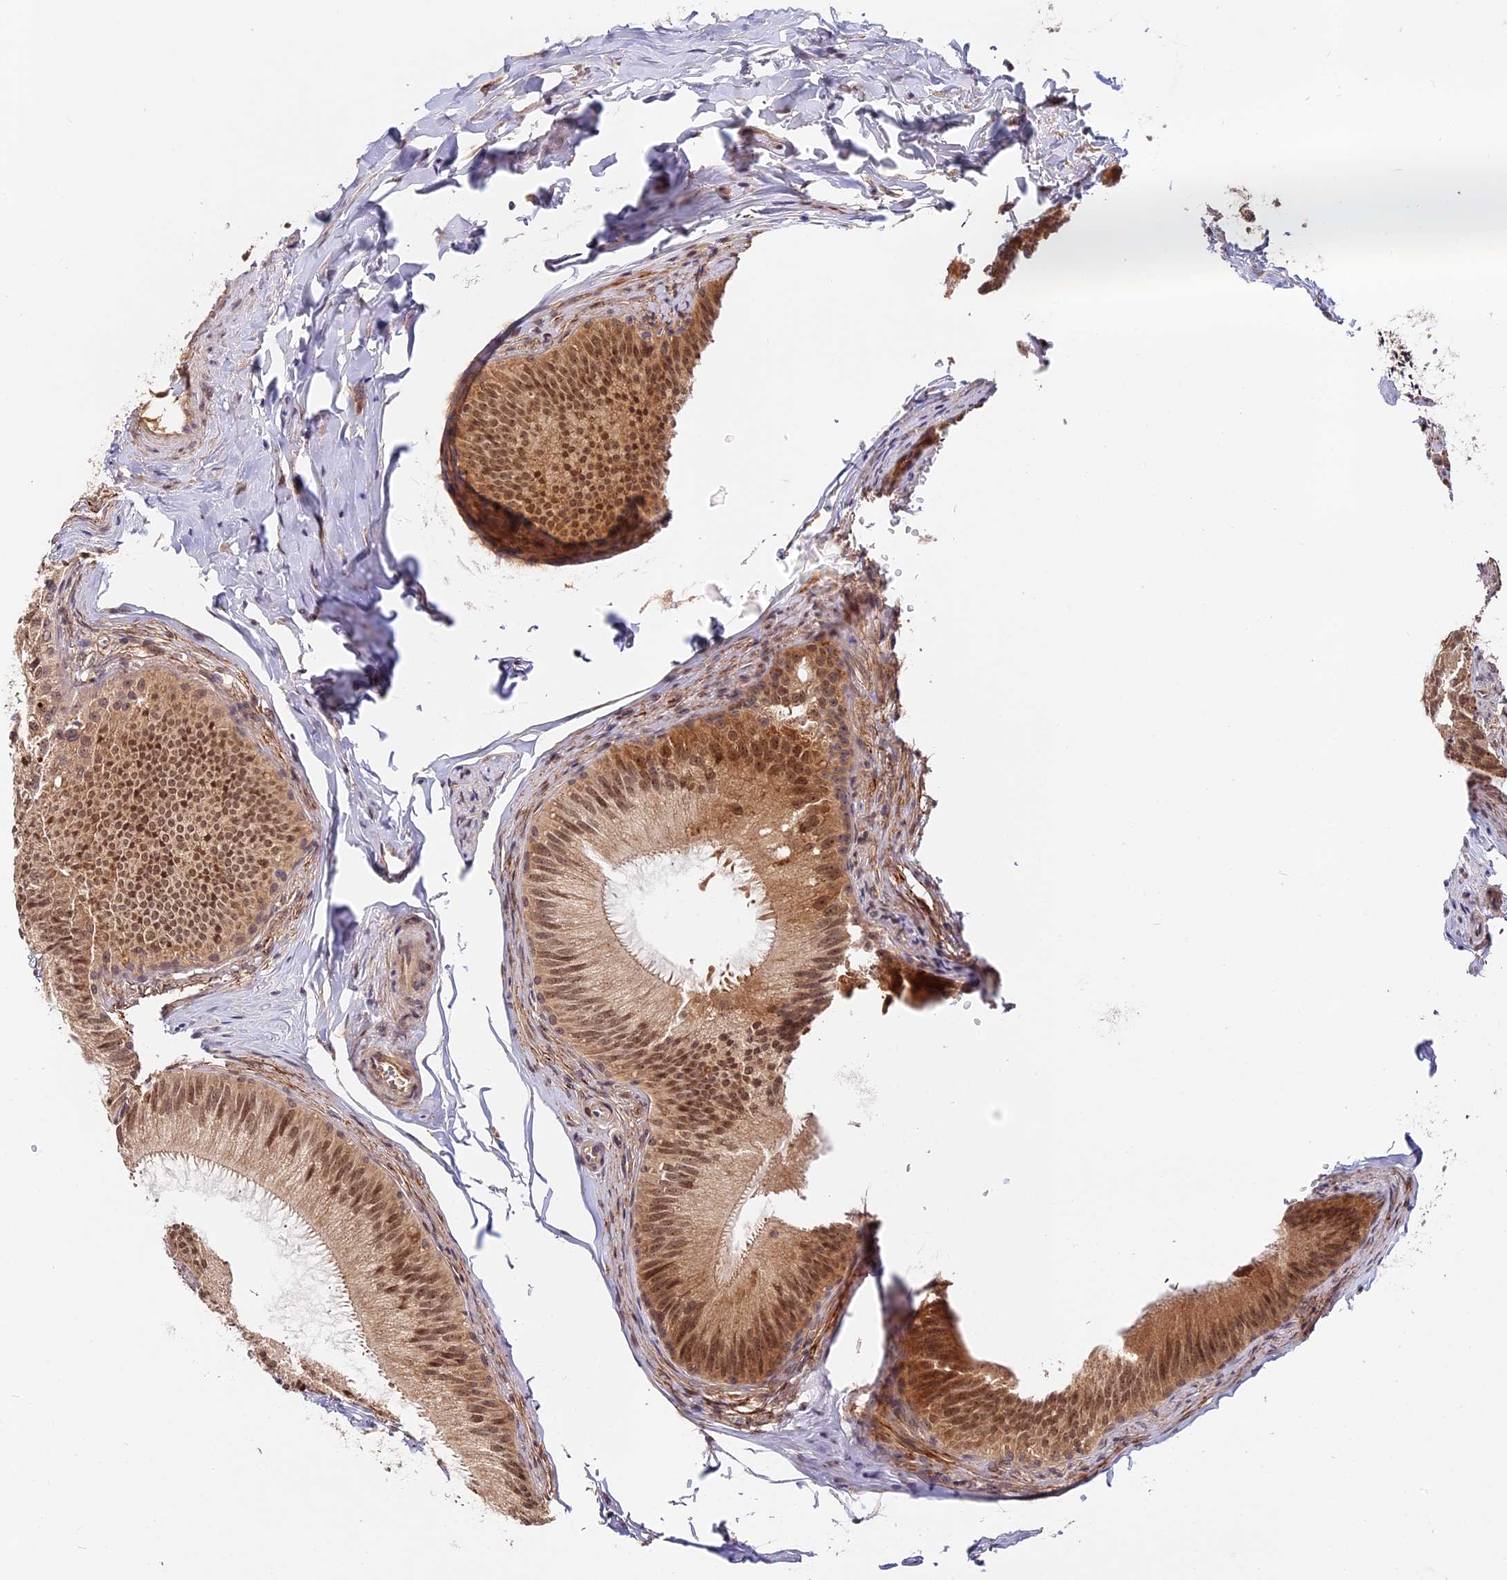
{"staining": {"intensity": "moderate", "quantity": ">75%", "location": "cytoplasmic/membranous,nuclear"}, "tissue": "epididymis", "cell_type": "Glandular cells", "image_type": "normal", "snomed": [{"axis": "morphology", "description": "Normal tissue, NOS"}, {"axis": "topography", "description": "Epididymis"}], "caption": "Immunohistochemistry histopathology image of normal epididymis stained for a protein (brown), which exhibits medium levels of moderate cytoplasmic/membranous,nuclear expression in about >75% of glandular cells.", "gene": "IMPACT", "patient": {"sex": "male", "age": 46}}